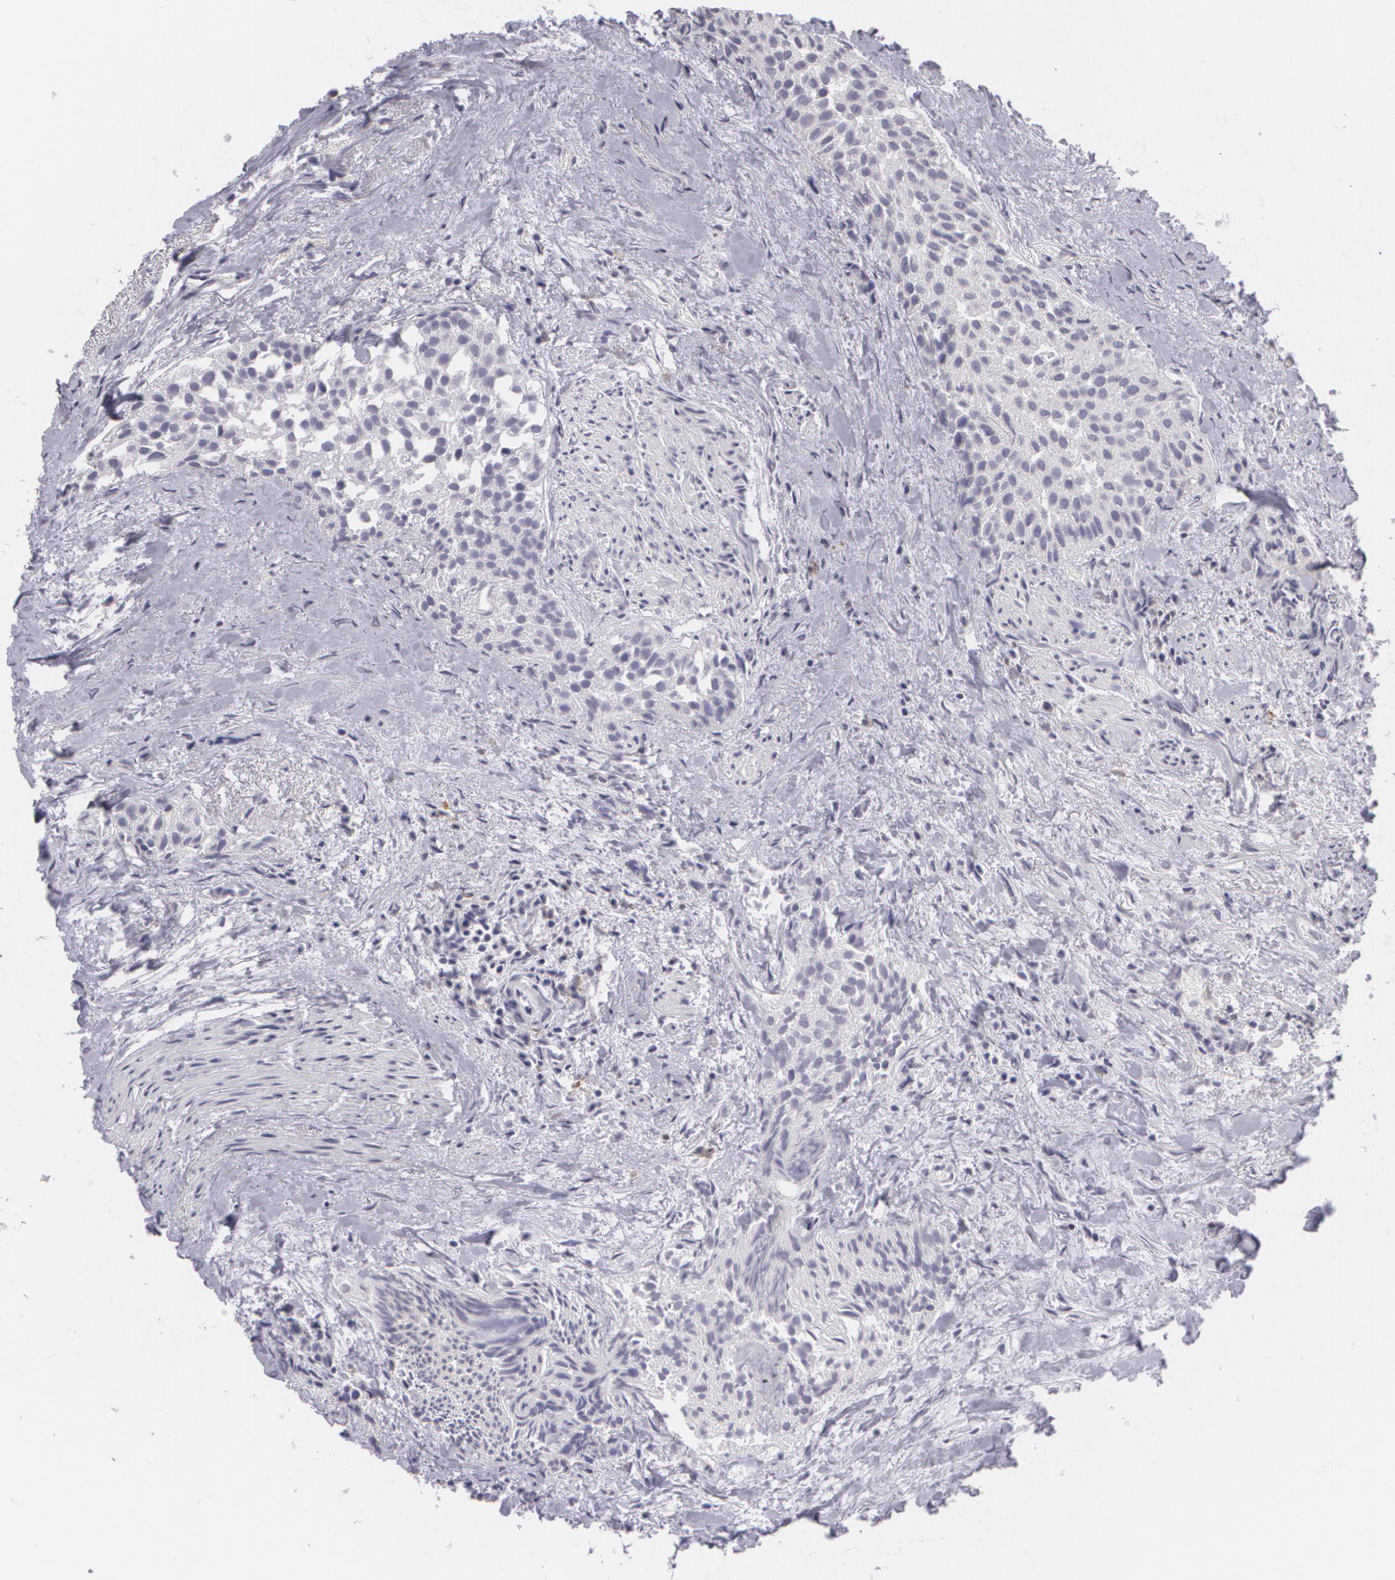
{"staining": {"intensity": "negative", "quantity": "none", "location": "none"}, "tissue": "urothelial cancer", "cell_type": "Tumor cells", "image_type": "cancer", "snomed": [{"axis": "morphology", "description": "Urothelial carcinoma, High grade"}, {"axis": "topography", "description": "Urinary bladder"}], "caption": "A photomicrograph of human urothelial cancer is negative for staining in tumor cells. (IHC, brightfield microscopy, high magnification).", "gene": "MAP2", "patient": {"sex": "female", "age": 78}}